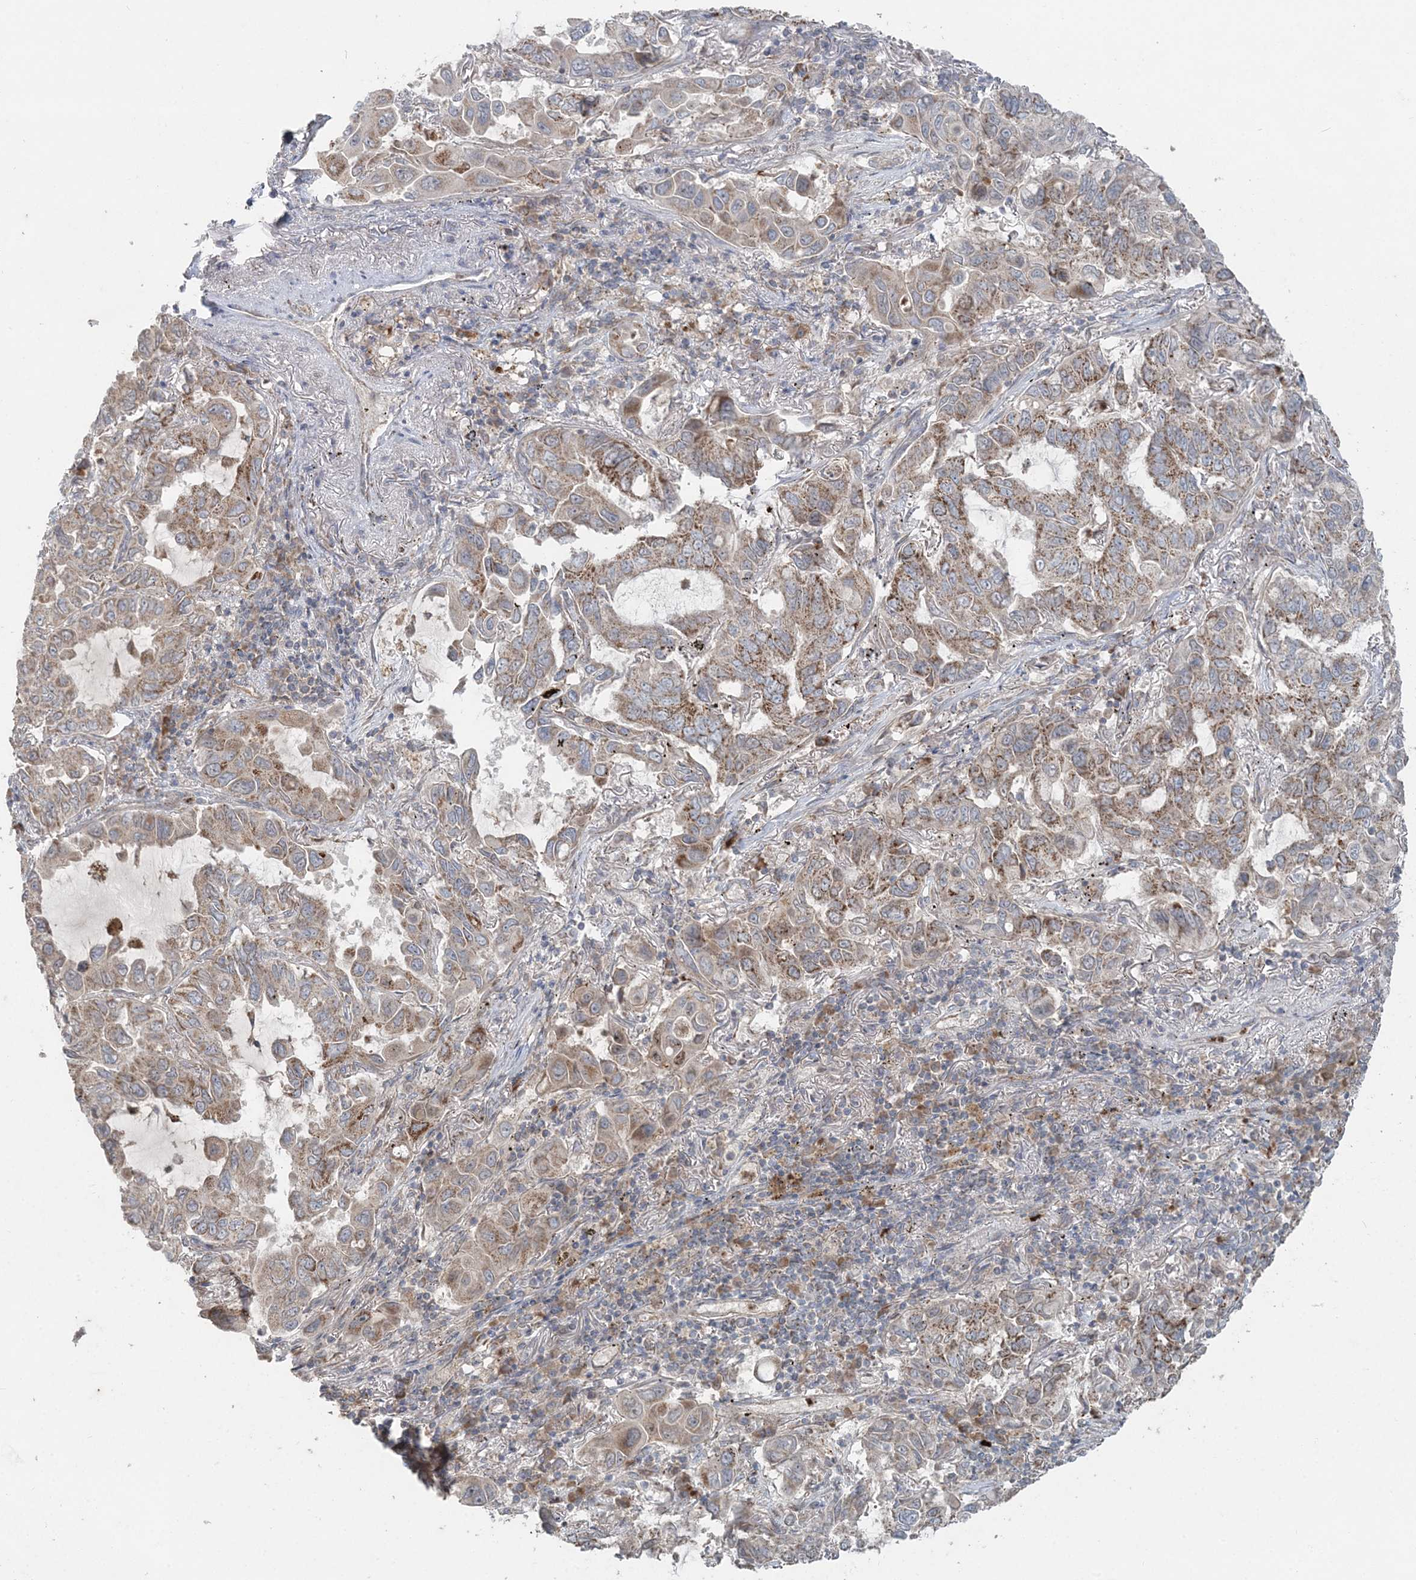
{"staining": {"intensity": "moderate", "quantity": ">75%", "location": "cytoplasmic/membranous"}, "tissue": "lung cancer", "cell_type": "Tumor cells", "image_type": "cancer", "snomed": [{"axis": "morphology", "description": "Adenocarcinoma, NOS"}, {"axis": "topography", "description": "Lung"}], "caption": "Adenocarcinoma (lung) was stained to show a protein in brown. There is medium levels of moderate cytoplasmic/membranous expression in approximately >75% of tumor cells.", "gene": "LRPPRC", "patient": {"sex": "male", "age": 64}}